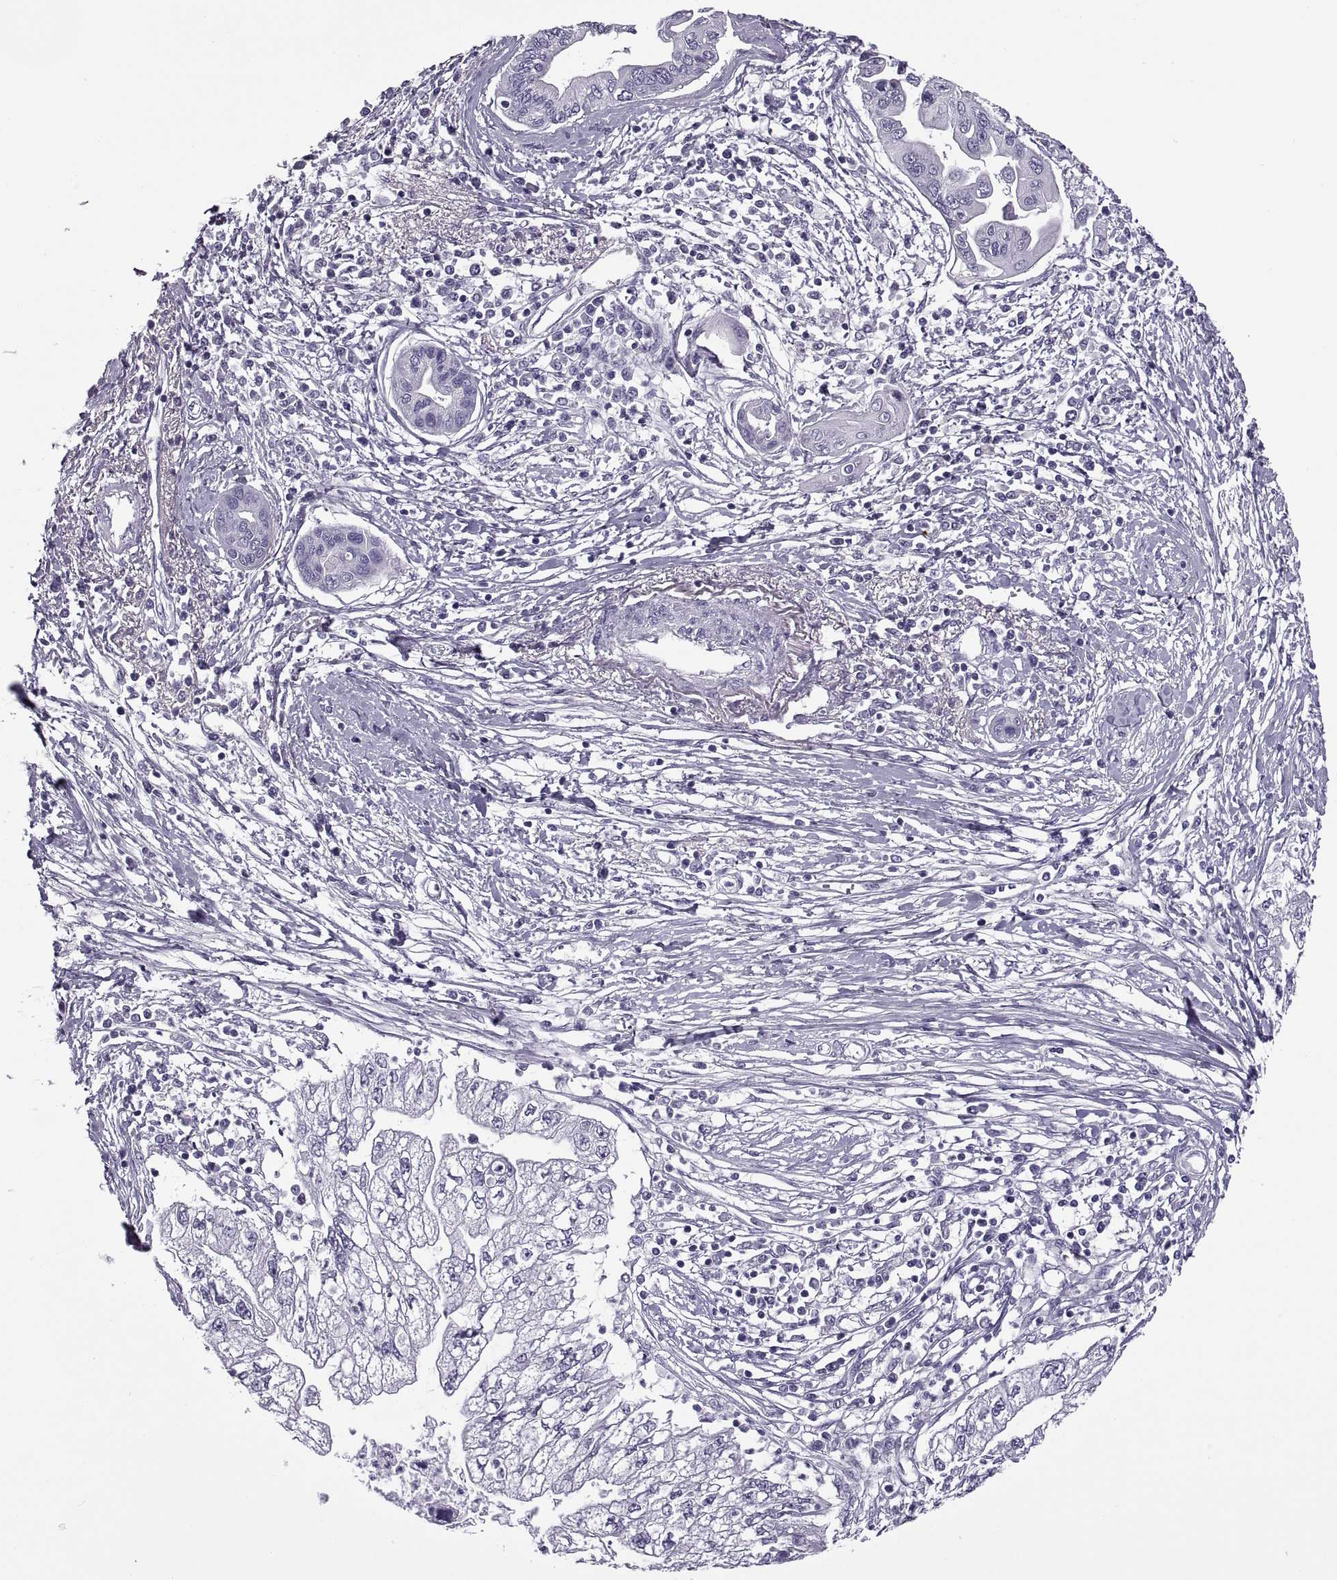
{"staining": {"intensity": "negative", "quantity": "none", "location": "none"}, "tissue": "pancreatic cancer", "cell_type": "Tumor cells", "image_type": "cancer", "snomed": [{"axis": "morphology", "description": "Adenocarcinoma, NOS"}, {"axis": "topography", "description": "Pancreas"}], "caption": "Immunohistochemistry (IHC) of pancreatic cancer shows no positivity in tumor cells. Brightfield microscopy of IHC stained with DAB (brown) and hematoxylin (blue), captured at high magnification.", "gene": "RLBP1", "patient": {"sex": "male", "age": 70}}